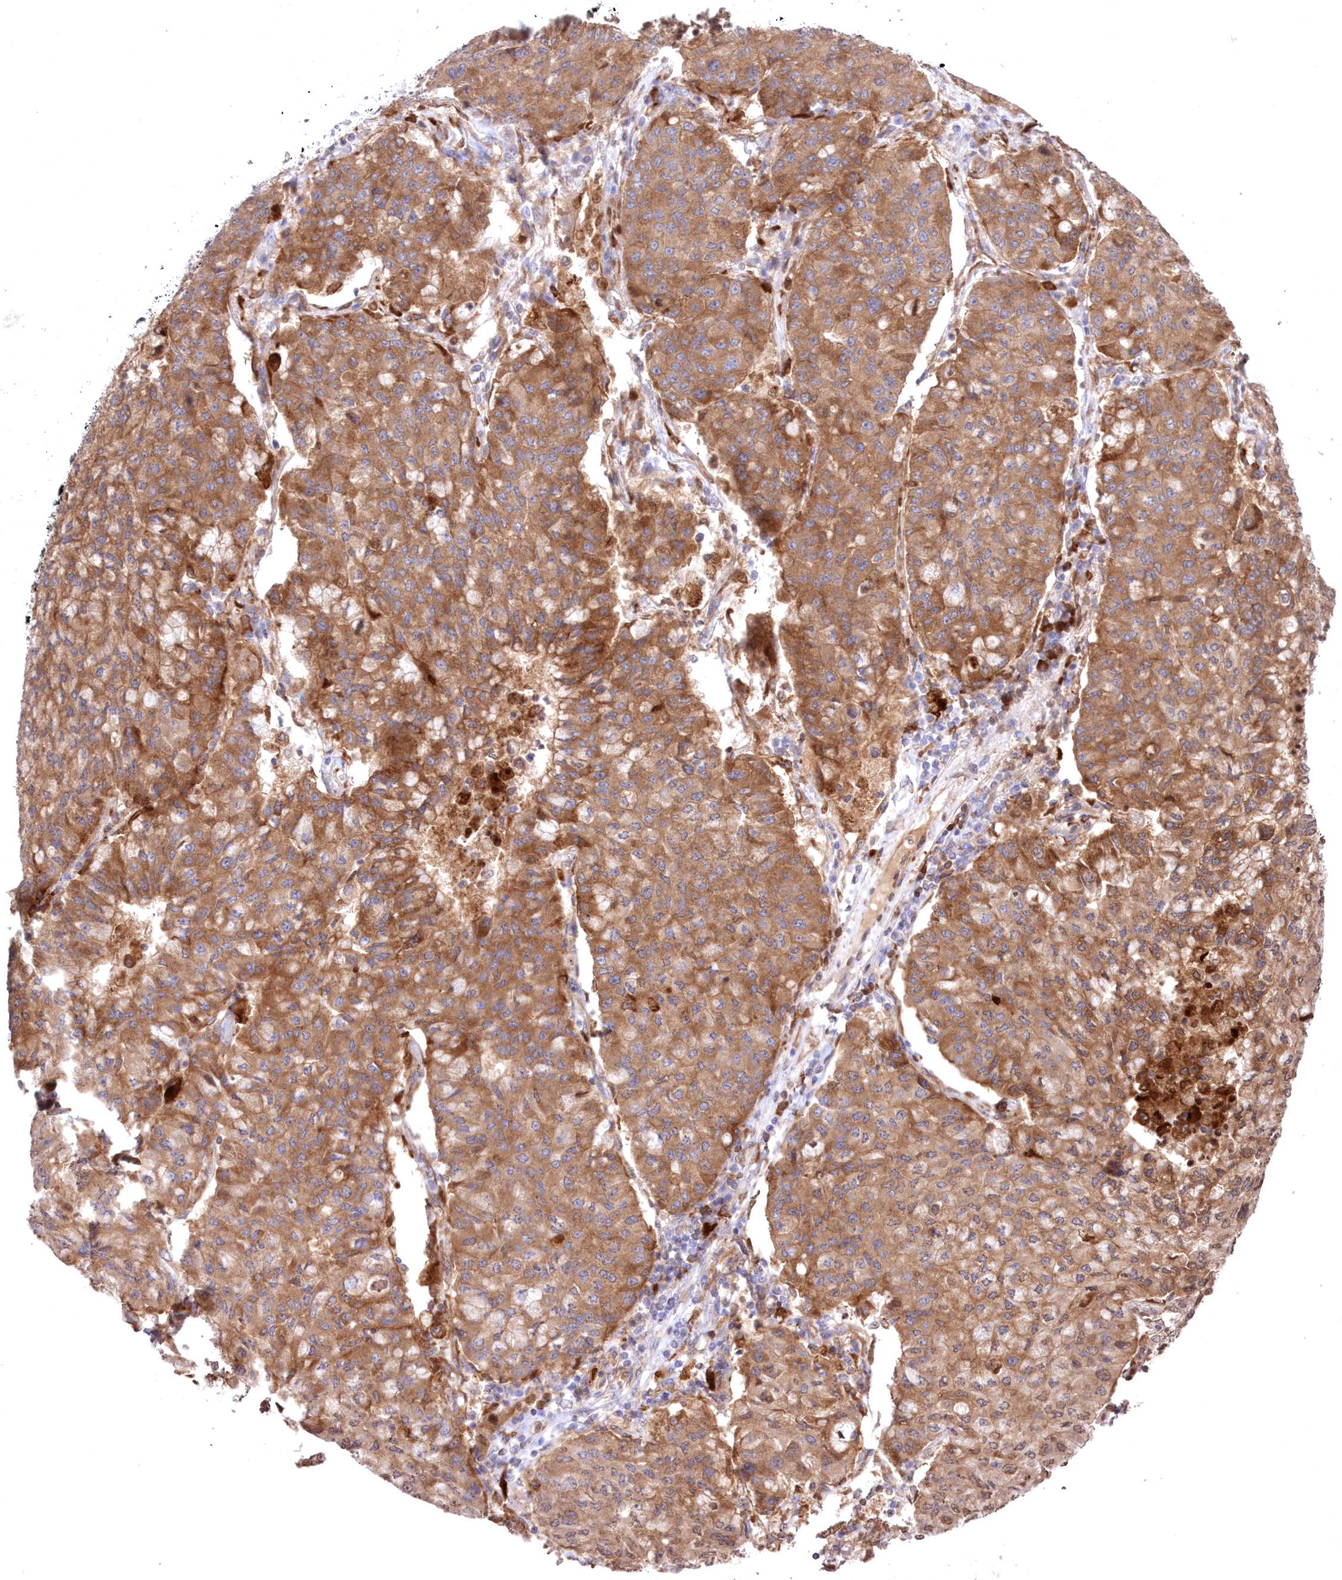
{"staining": {"intensity": "moderate", "quantity": ">75%", "location": "cytoplasmic/membranous"}, "tissue": "lung cancer", "cell_type": "Tumor cells", "image_type": "cancer", "snomed": [{"axis": "morphology", "description": "Squamous cell carcinoma, NOS"}, {"axis": "topography", "description": "Lung"}], "caption": "This is an image of immunohistochemistry staining of lung squamous cell carcinoma, which shows moderate staining in the cytoplasmic/membranous of tumor cells.", "gene": "FCHO2", "patient": {"sex": "male", "age": 74}}